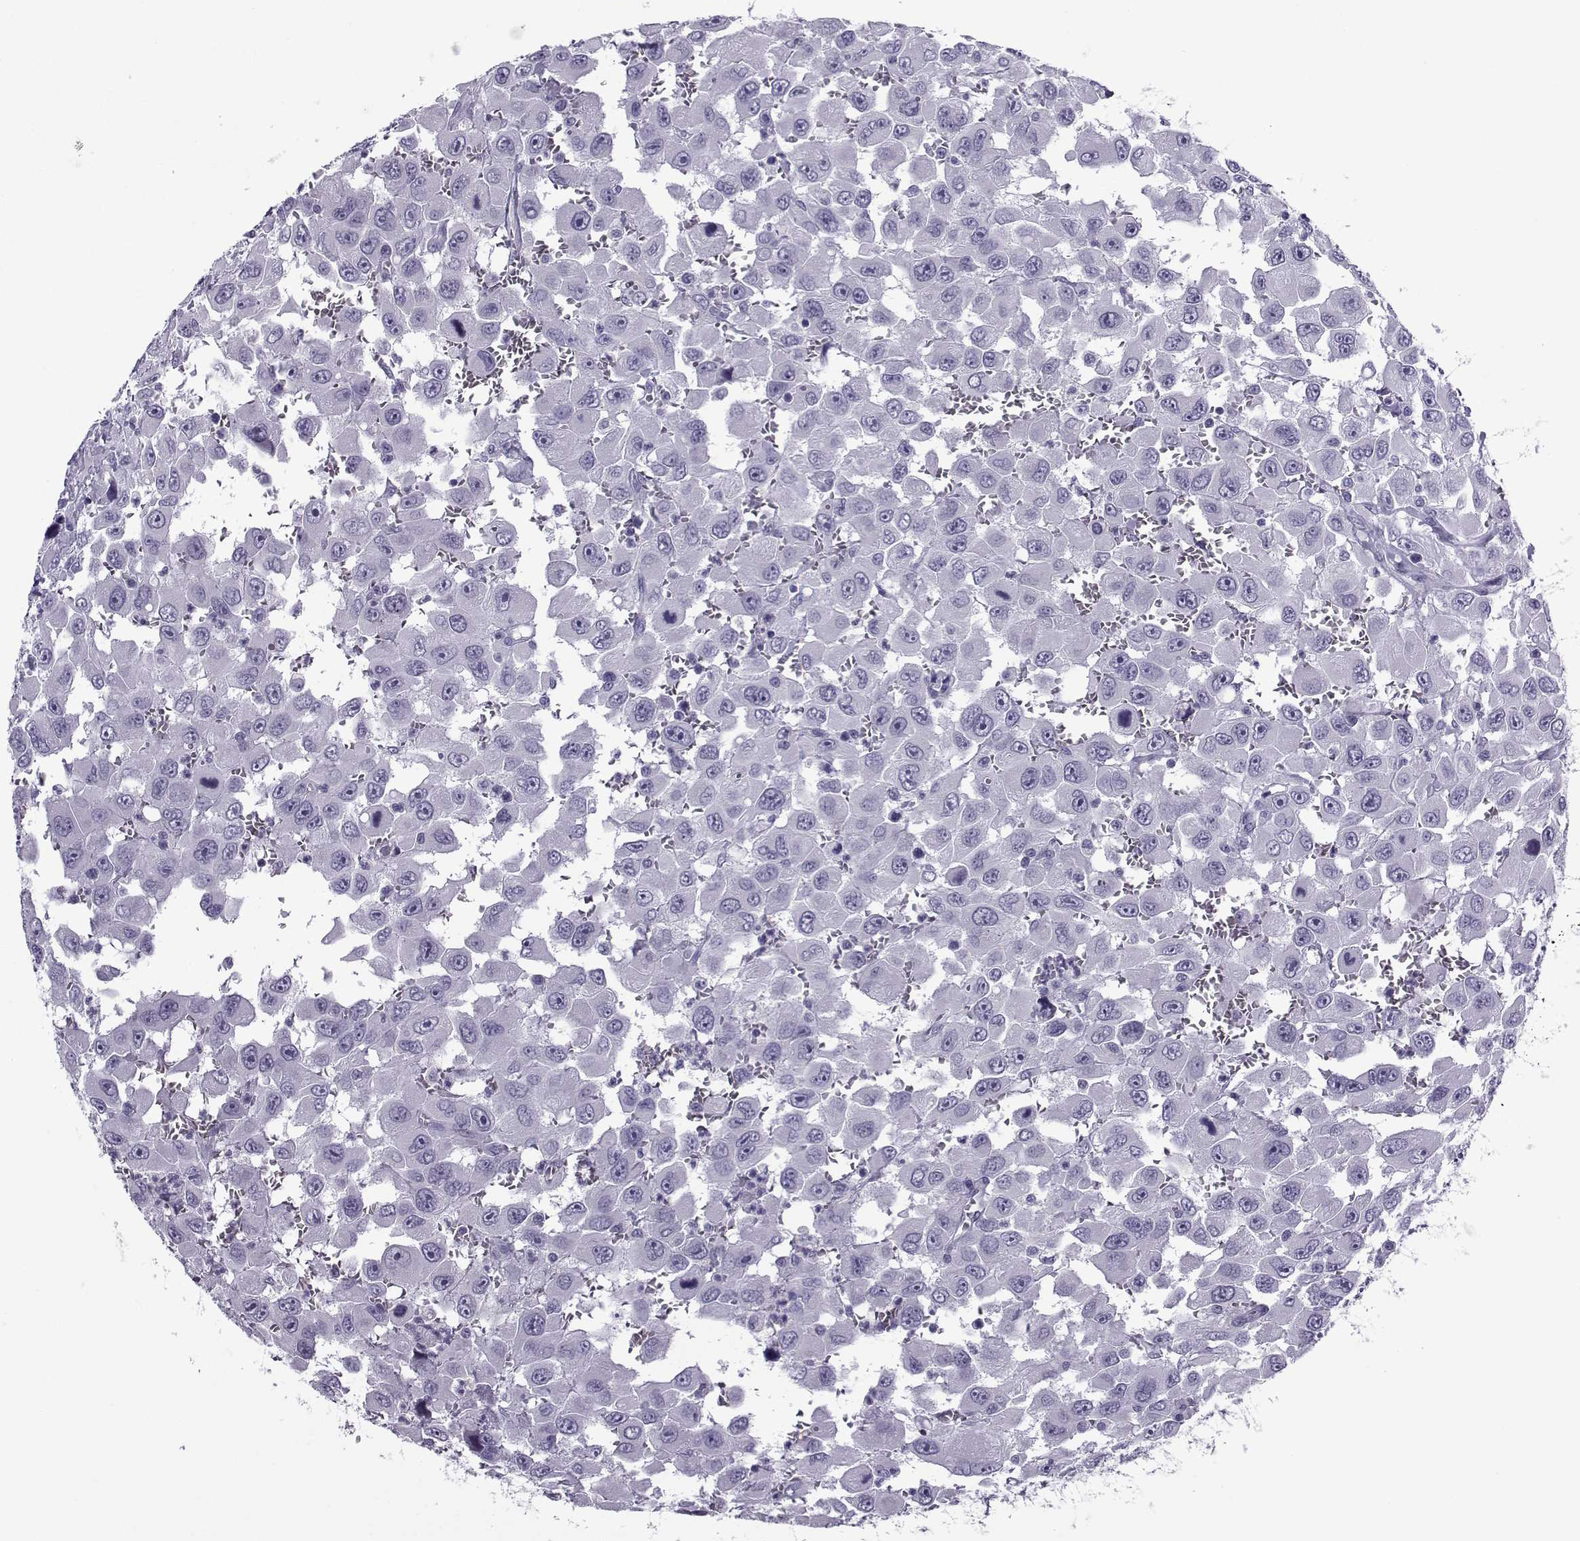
{"staining": {"intensity": "negative", "quantity": "none", "location": "none"}, "tissue": "head and neck cancer", "cell_type": "Tumor cells", "image_type": "cancer", "snomed": [{"axis": "morphology", "description": "Squamous cell carcinoma, NOS"}, {"axis": "morphology", "description": "Squamous cell carcinoma, metastatic, NOS"}, {"axis": "topography", "description": "Oral tissue"}, {"axis": "topography", "description": "Head-Neck"}], "caption": "This is a image of immunohistochemistry staining of head and neck cancer (metastatic squamous cell carcinoma), which shows no positivity in tumor cells.", "gene": "OIP5", "patient": {"sex": "female", "age": 85}}